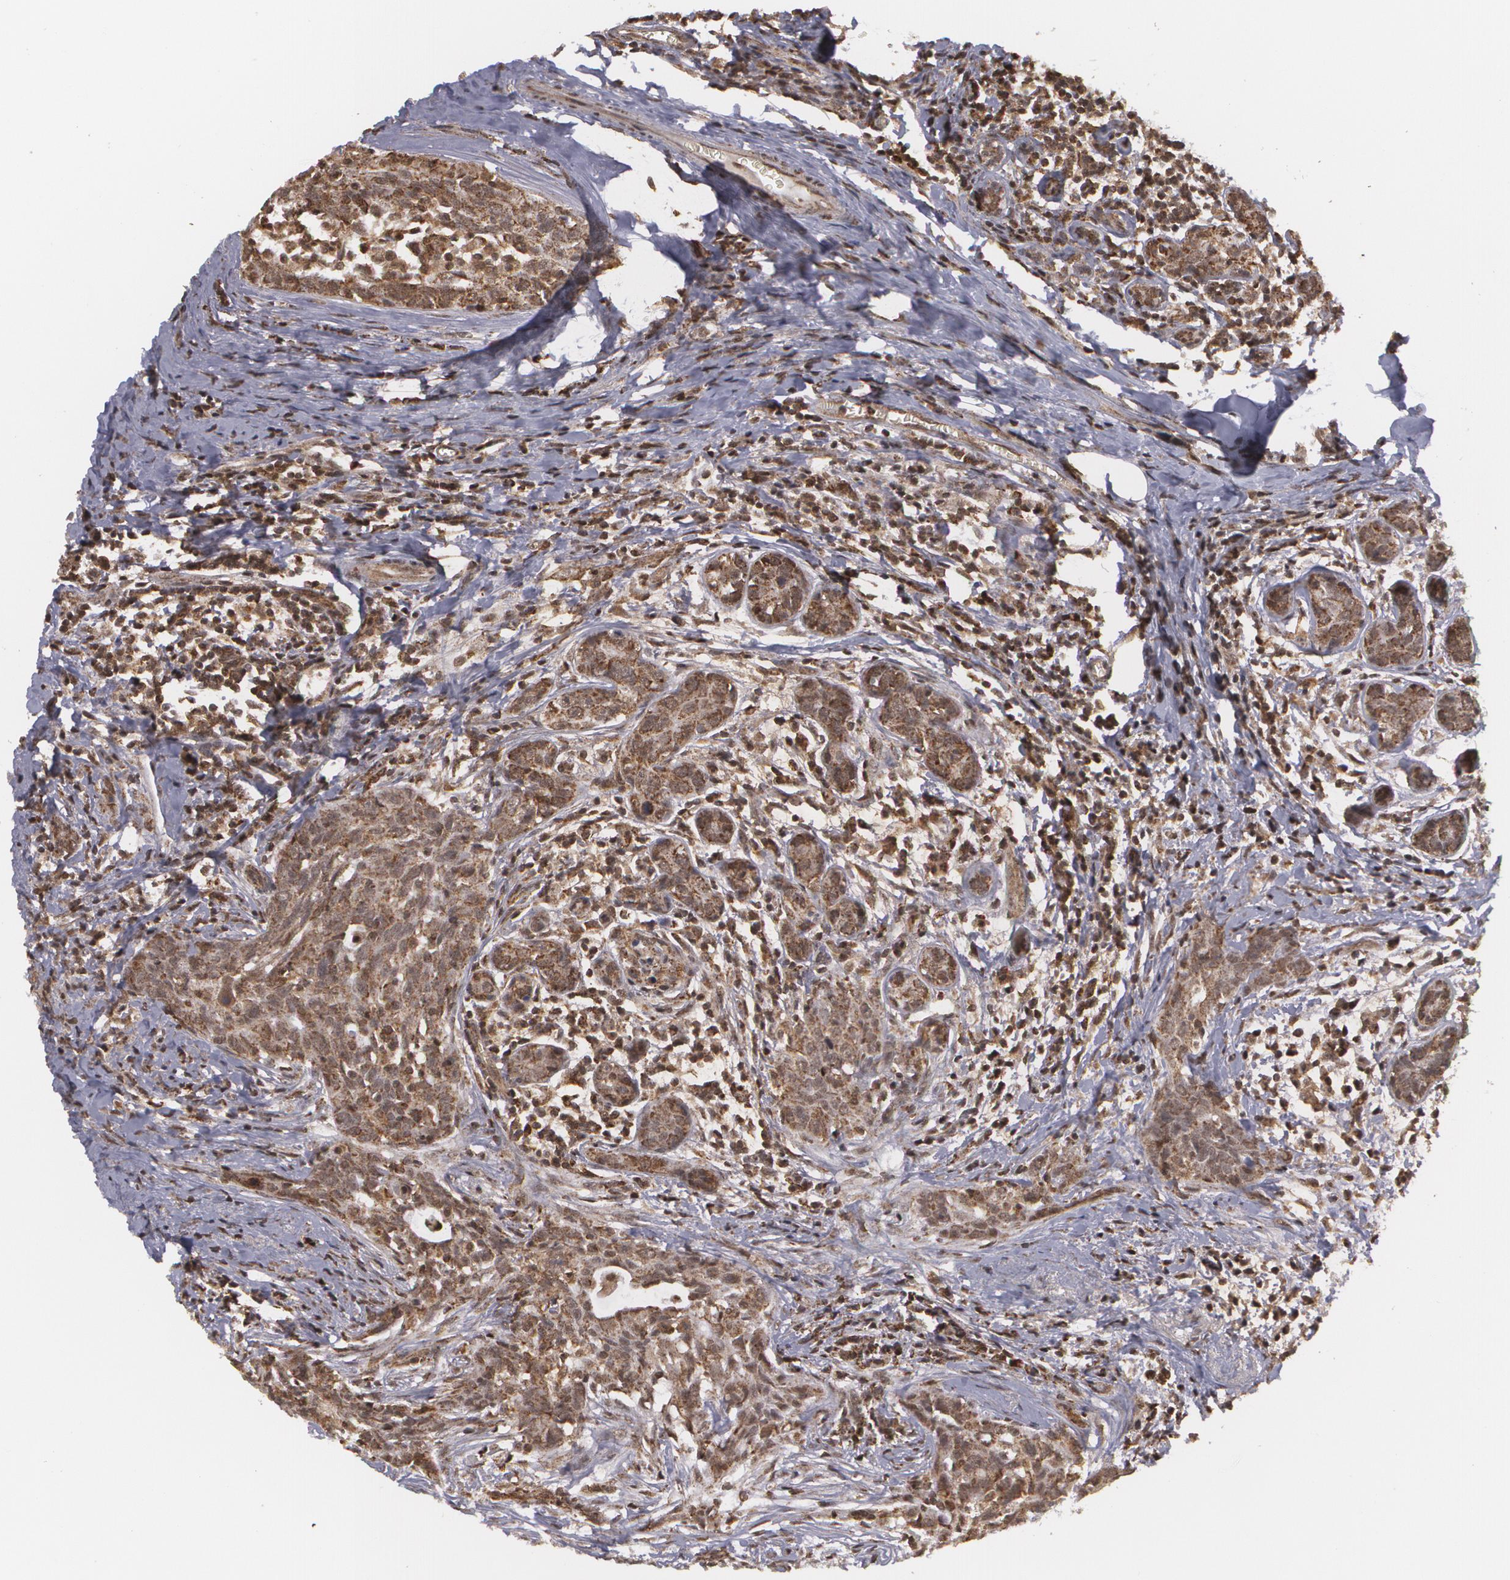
{"staining": {"intensity": "moderate", "quantity": ">75%", "location": "cytoplasmic/membranous"}, "tissue": "breast cancer", "cell_type": "Tumor cells", "image_type": "cancer", "snomed": [{"axis": "morphology", "description": "Duct carcinoma"}, {"axis": "topography", "description": "Breast"}], "caption": "Immunohistochemical staining of infiltrating ductal carcinoma (breast) exhibits medium levels of moderate cytoplasmic/membranous staining in approximately >75% of tumor cells.", "gene": "MXD1", "patient": {"sex": "female", "age": 50}}